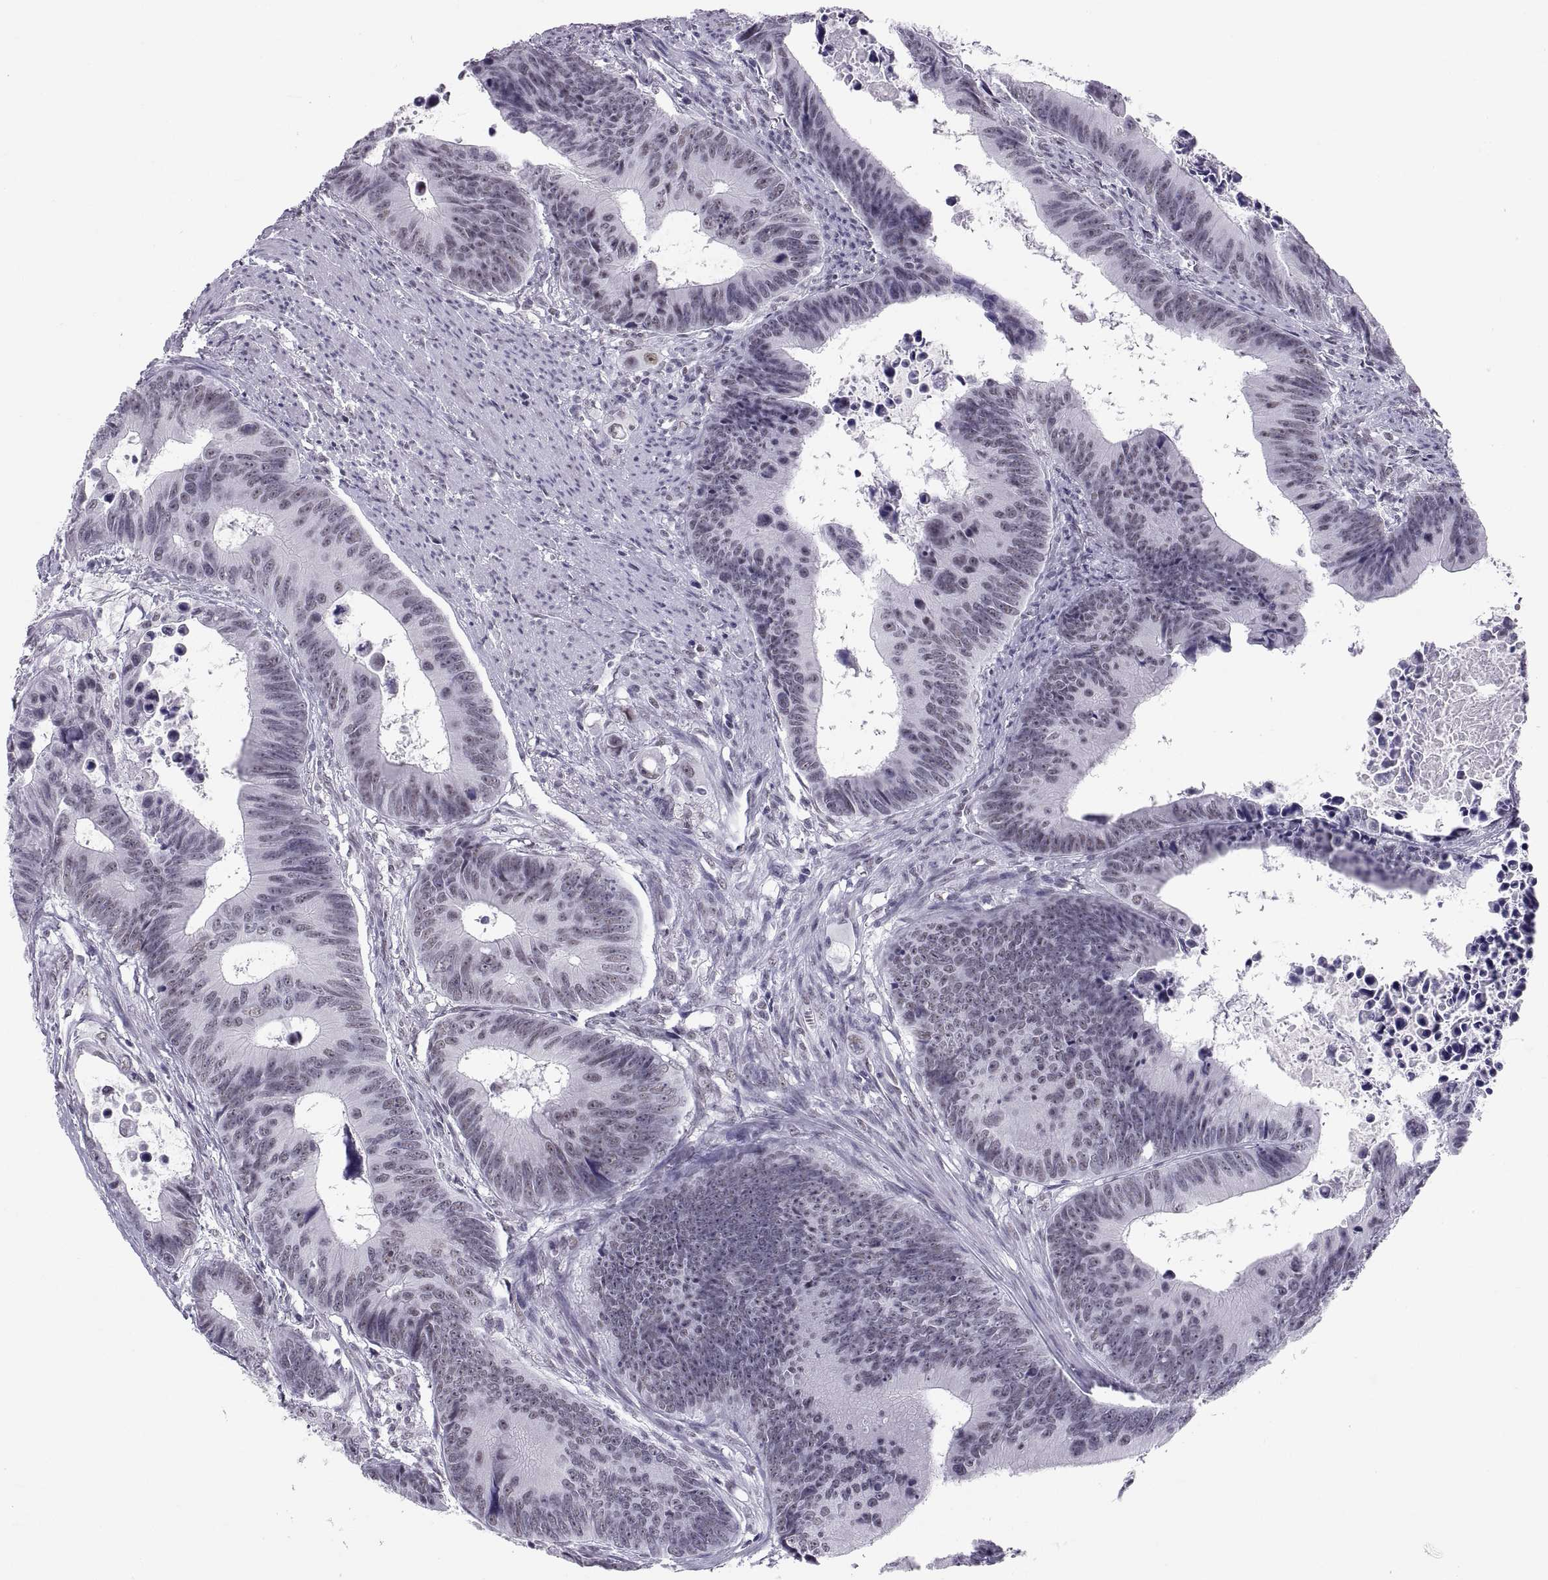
{"staining": {"intensity": "negative", "quantity": "none", "location": "none"}, "tissue": "colorectal cancer", "cell_type": "Tumor cells", "image_type": "cancer", "snomed": [{"axis": "morphology", "description": "Adenocarcinoma, NOS"}, {"axis": "topography", "description": "Colon"}], "caption": "Immunohistochemistry image of colorectal cancer (adenocarcinoma) stained for a protein (brown), which displays no expression in tumor cells.", "gene": "NEUROD6", "patient": {"sex": "female", "age": 87}}